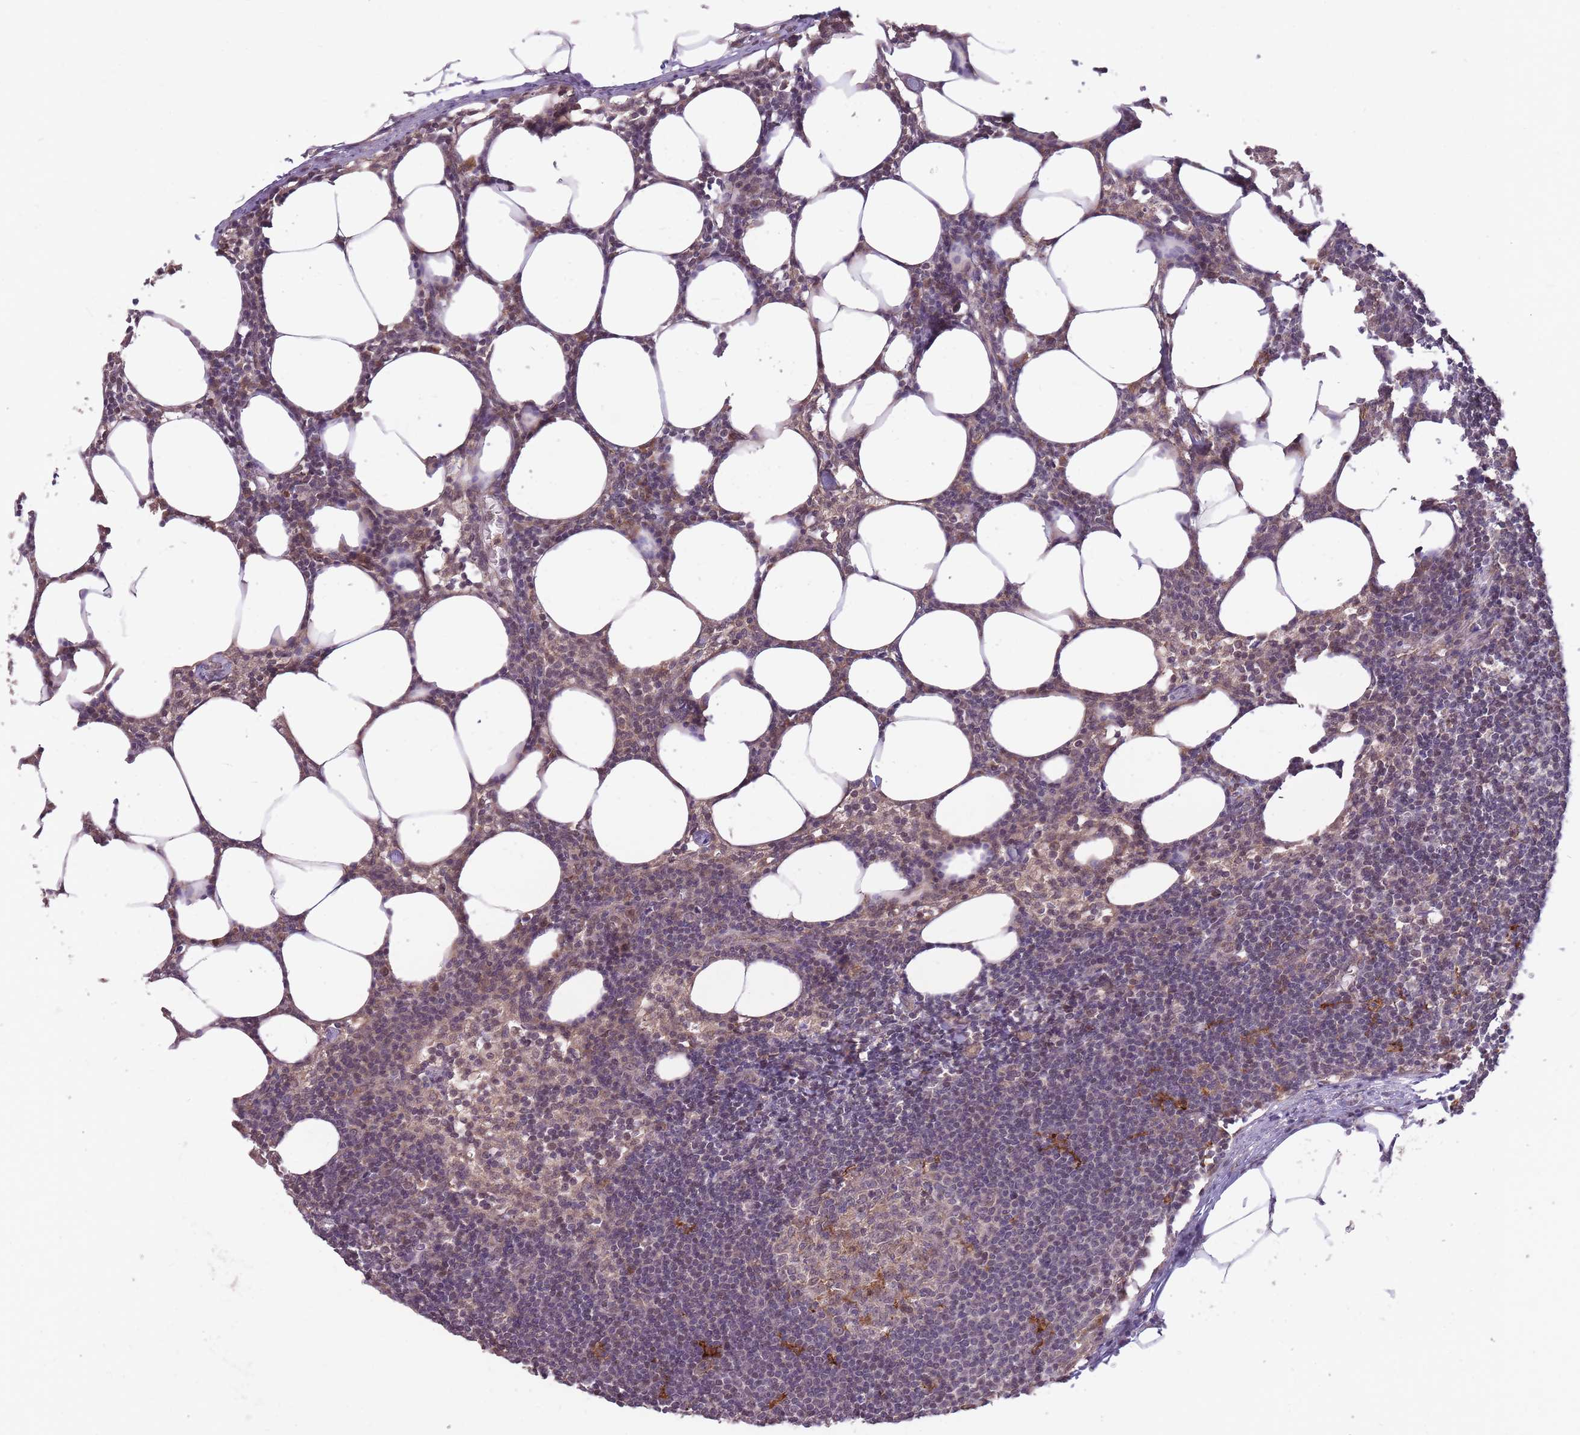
{"staining": {"intensity": "weak", "quantity": "25%-75%", "location": "cytoplasmic/membranous"}, "tissue": "lymph node", "cell_type": "Germinal center cells", "image_type": "normal", "snomed": [{"axis": "morphology", "description": "Normal tissue, NOS"}, {"axis": "topography", "description": "Lymph node"}], "caption": "Unremarkable lymph node was stained to show a protein in brown. There is low levels of weak cytoplasmic/membranous positivity in approximately 25%-75% of germinal center cells. (brown staining indicates protein expression, while blue staining denotes nuclei).", "gene": "IGF2BP2", "patient": {"sex": "female", "age": 30}}